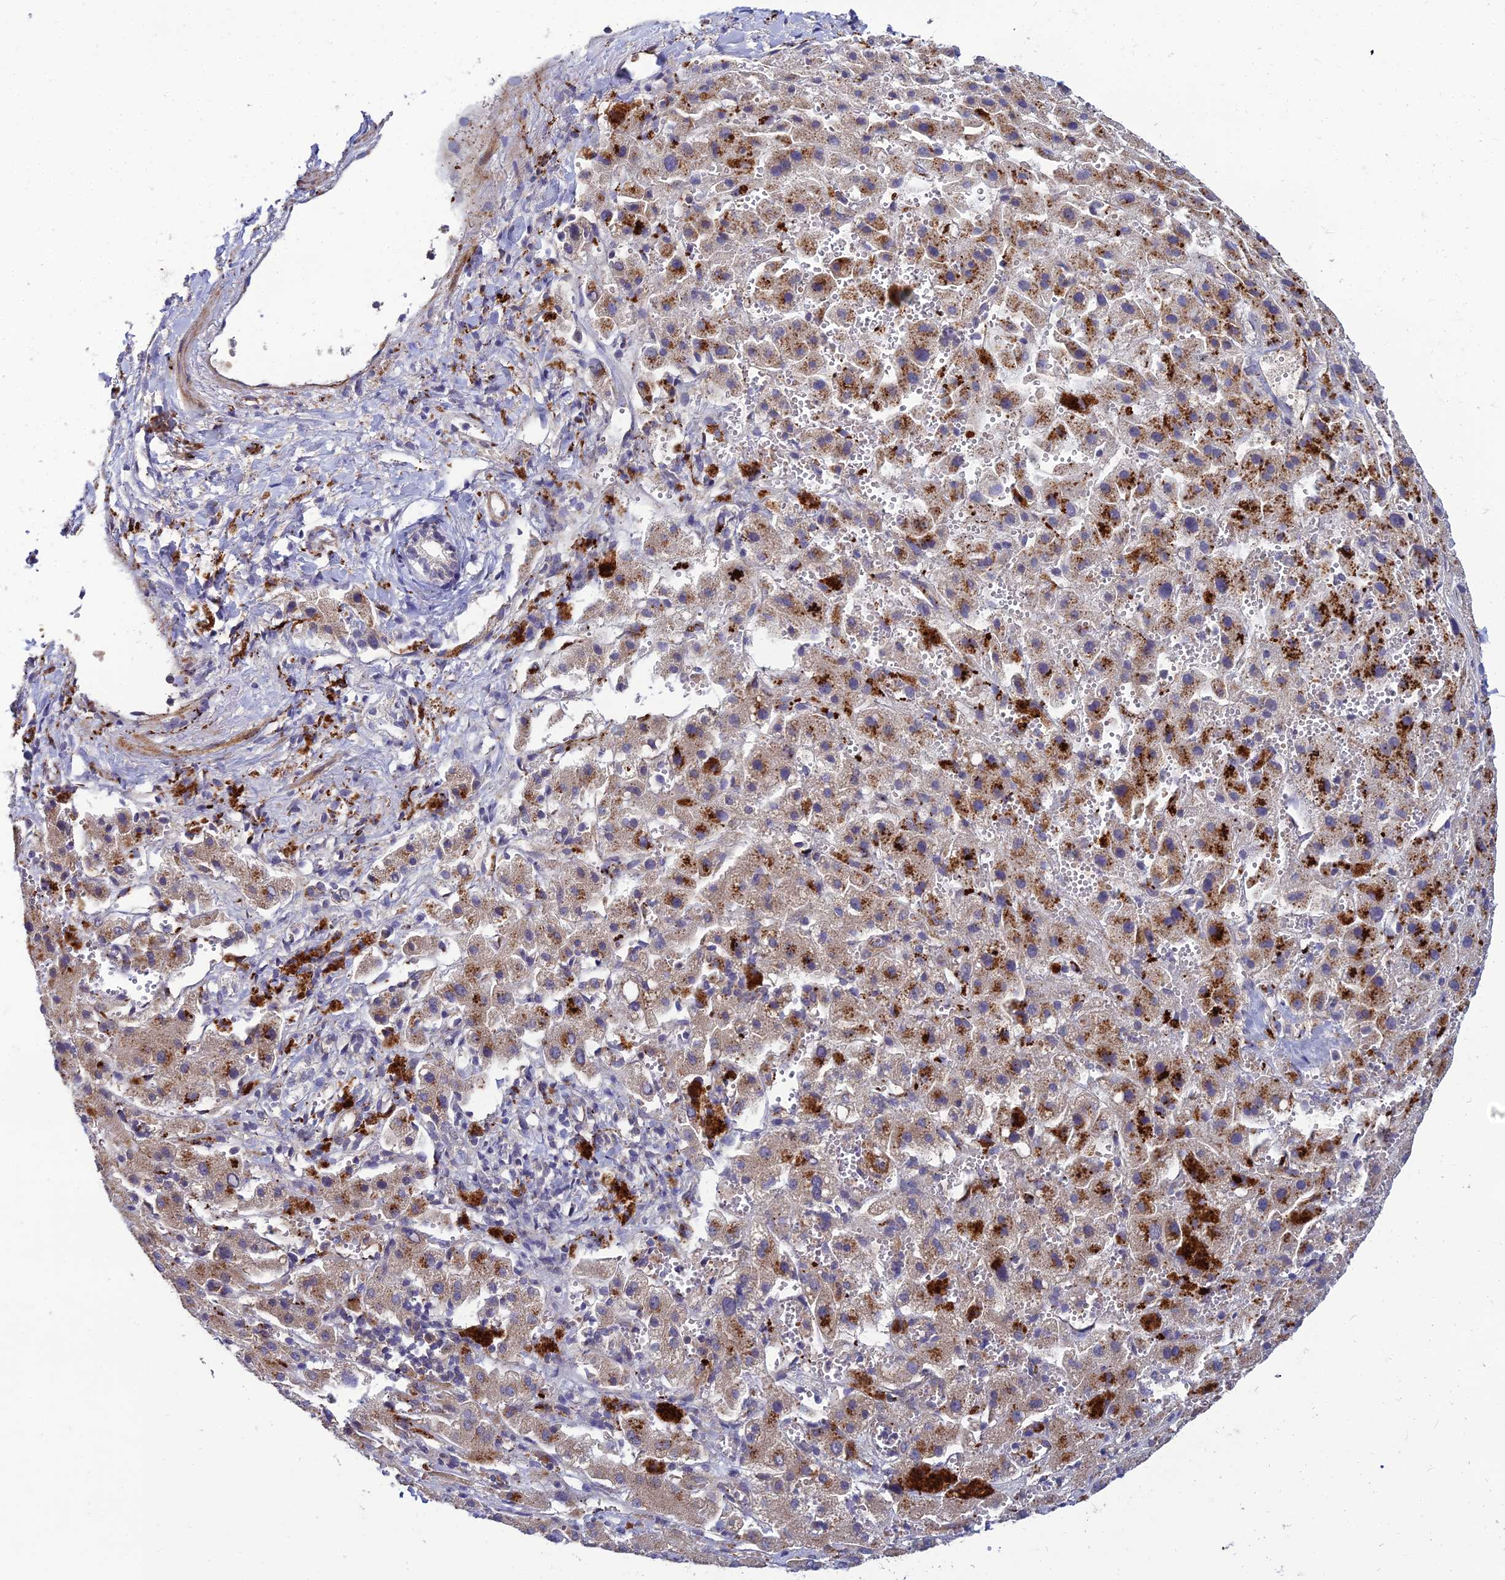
{"staining": {"intensity": "moderate", "quantity": ">75%", "location": "cytoplasmic/membranous"}, "tissue": "liver cancer", "cell_type": "Tumor cells", "image_type": "cancer", "snomed": [{"axis": "morphology", "description": "Carcinoma, Hepatocellular, NOS"}, {"axis": "topography", "description": "Liver"}], "caption": "DAB (3,3'-diaminobenzidine) immunohistochemical staining of liver cancer reveals moderate cytoplasmic/membranous protein expression in about >75% of tumor cells.", "gene": "NPY", "patient": {"sex": "female", "age": 58}}